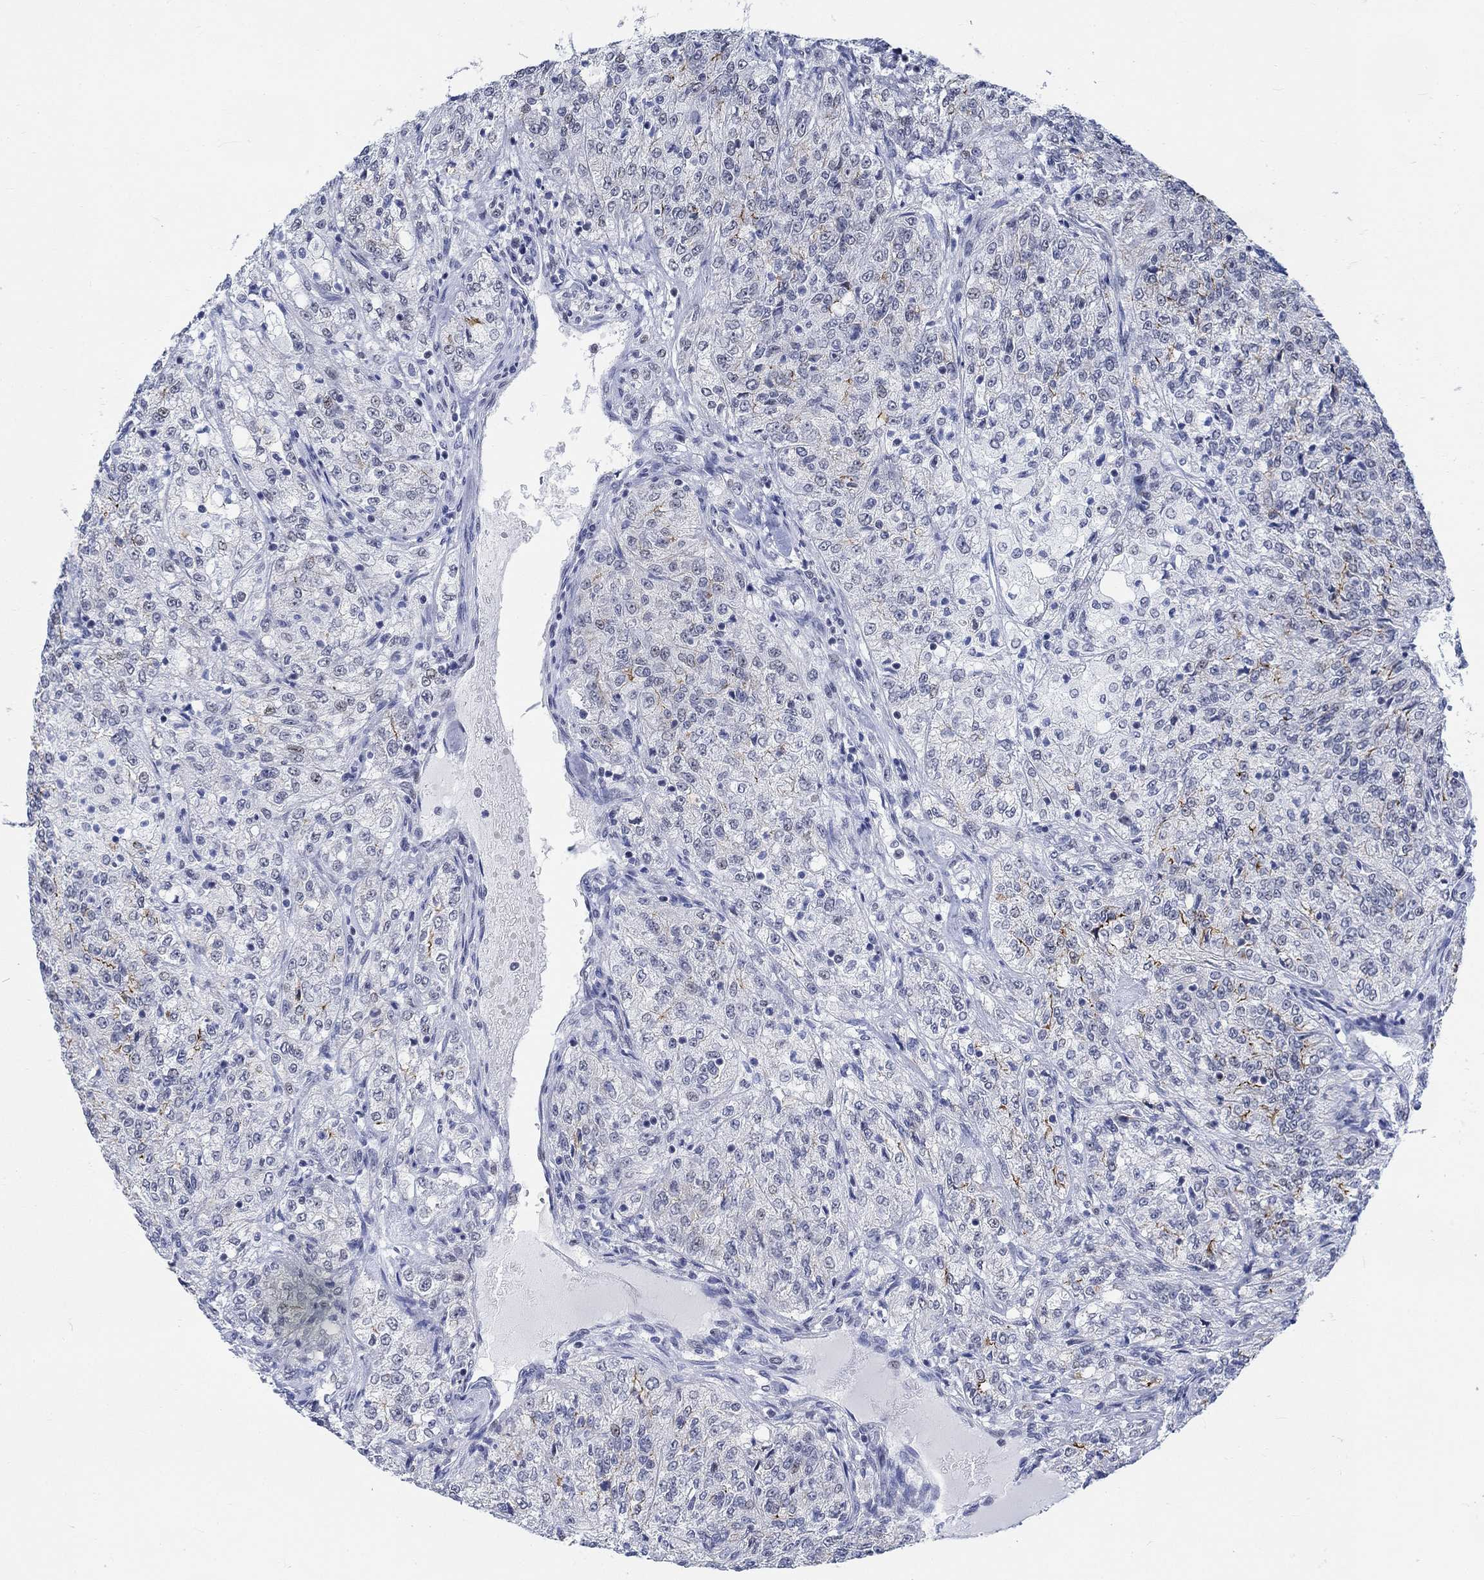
{"staining": {"intensity": "moderate", "quantity": "<25%", "location": "cytoplasmic/membranous"}, "tissue": "renal cancer", "cell_type": "Tumor cells", "image_type": "cancer", "snomed": [{"axis": "morphology", "description": "Adenocarcinoma, NOS"}, {"axis": "topography", "description": "Kidney"}], "caption": "High-power microscopy captured an immunohistochemistry photomicrograph of adenocarcinoma (renal), revealing moderate cytoplasmic/membranous positivity in about <25% of tumor cells.", "gene": "KCNH8", "patient": {"sex": "female", "age": 63}}